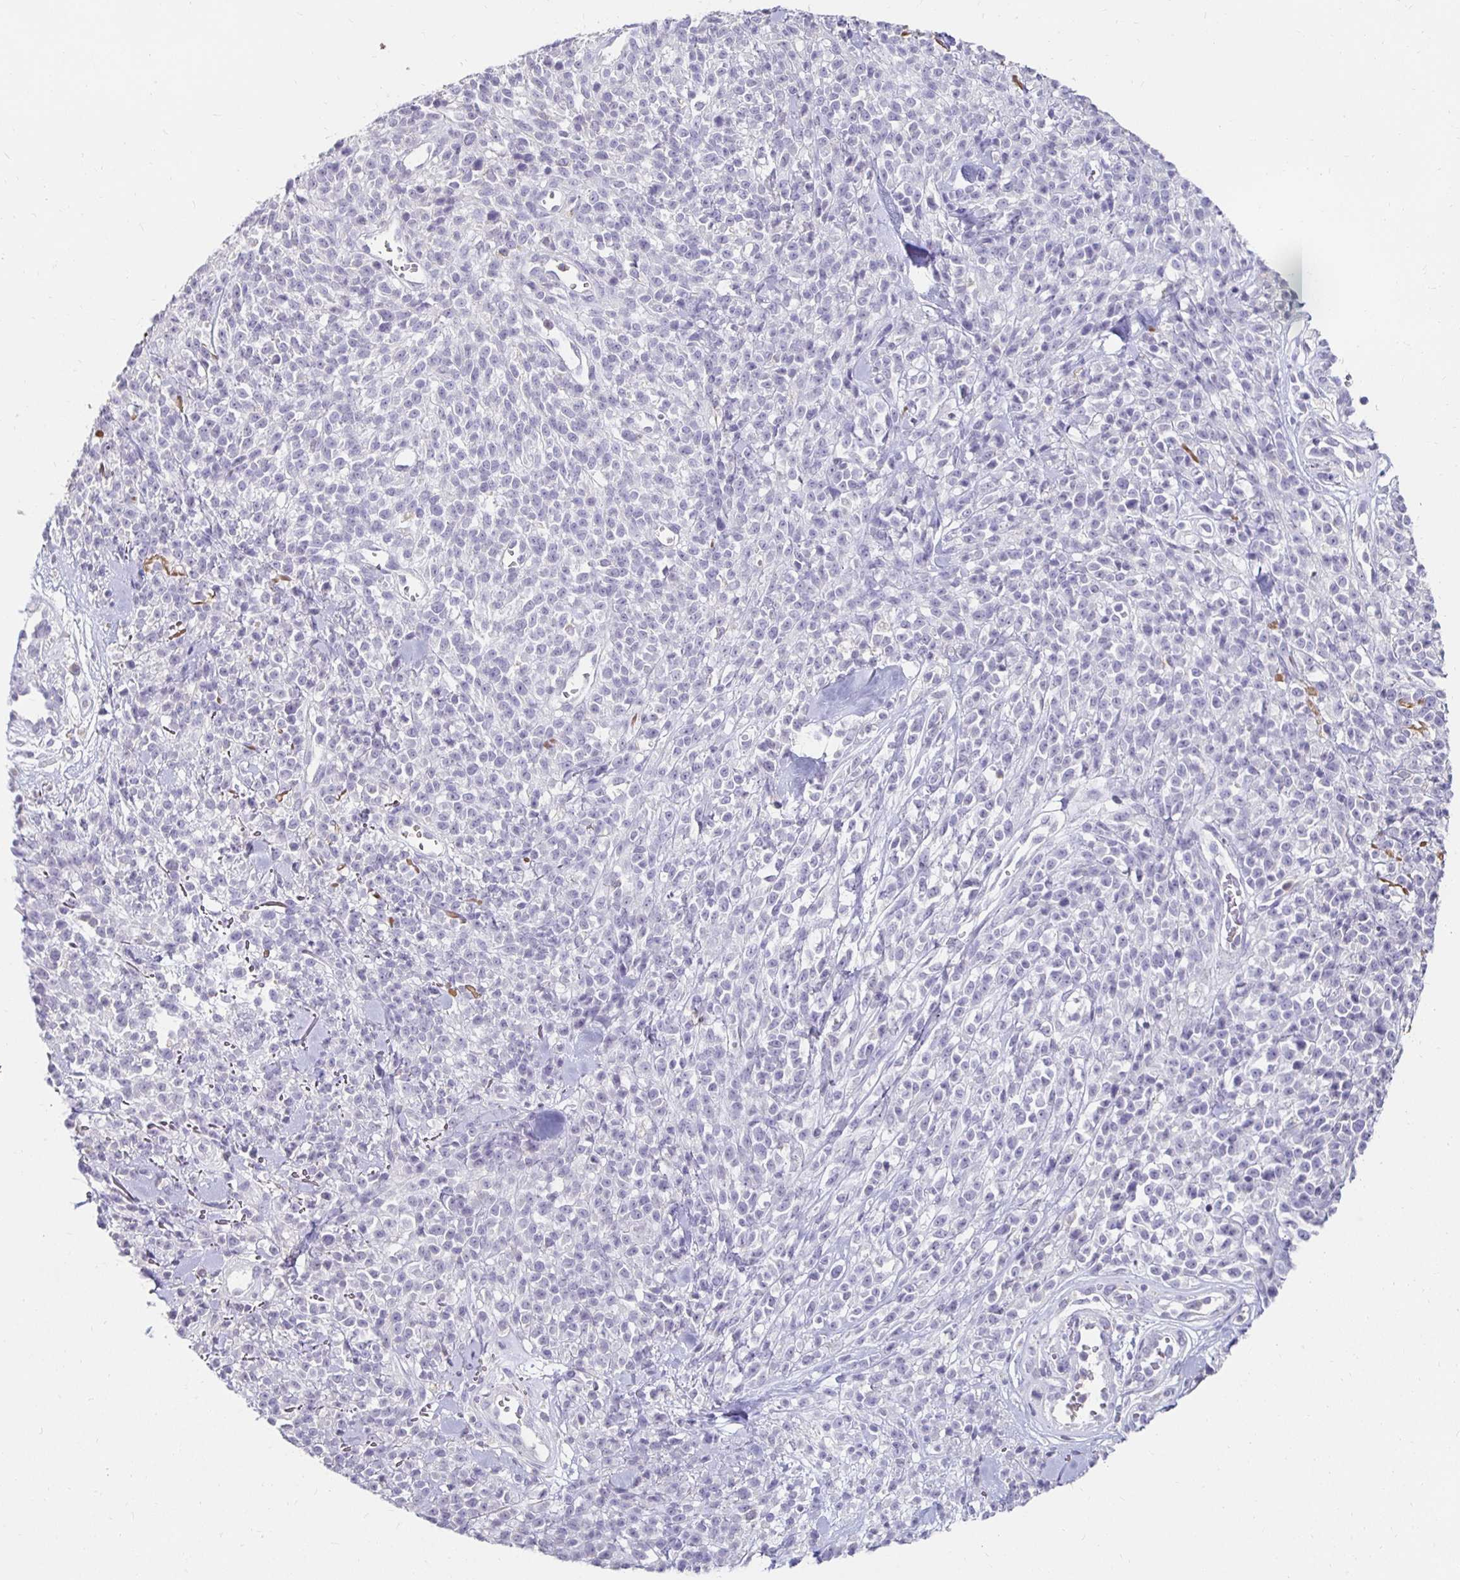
{"staining": {"intensity": "negative", "quantity": "none", "location": "none"}, "tissue": "melanoma", "cell_type": "Tumor cells", "image_type": "cancer", "snomed": [{"axis": "morphology", "description": "Malignant melanoma, NOS"}, {"axis": "topography", "description": "Skin"}, {"axis": "topography", "description": "Skin of trunk"}], "caption": "A high-resolution image shows immunohistochemistry (IHC) staining of melanoma, which exhibits no significant positivity in tumor cells.", "gene": "GK2", "patient": {"sex": "male", "age": 74}}